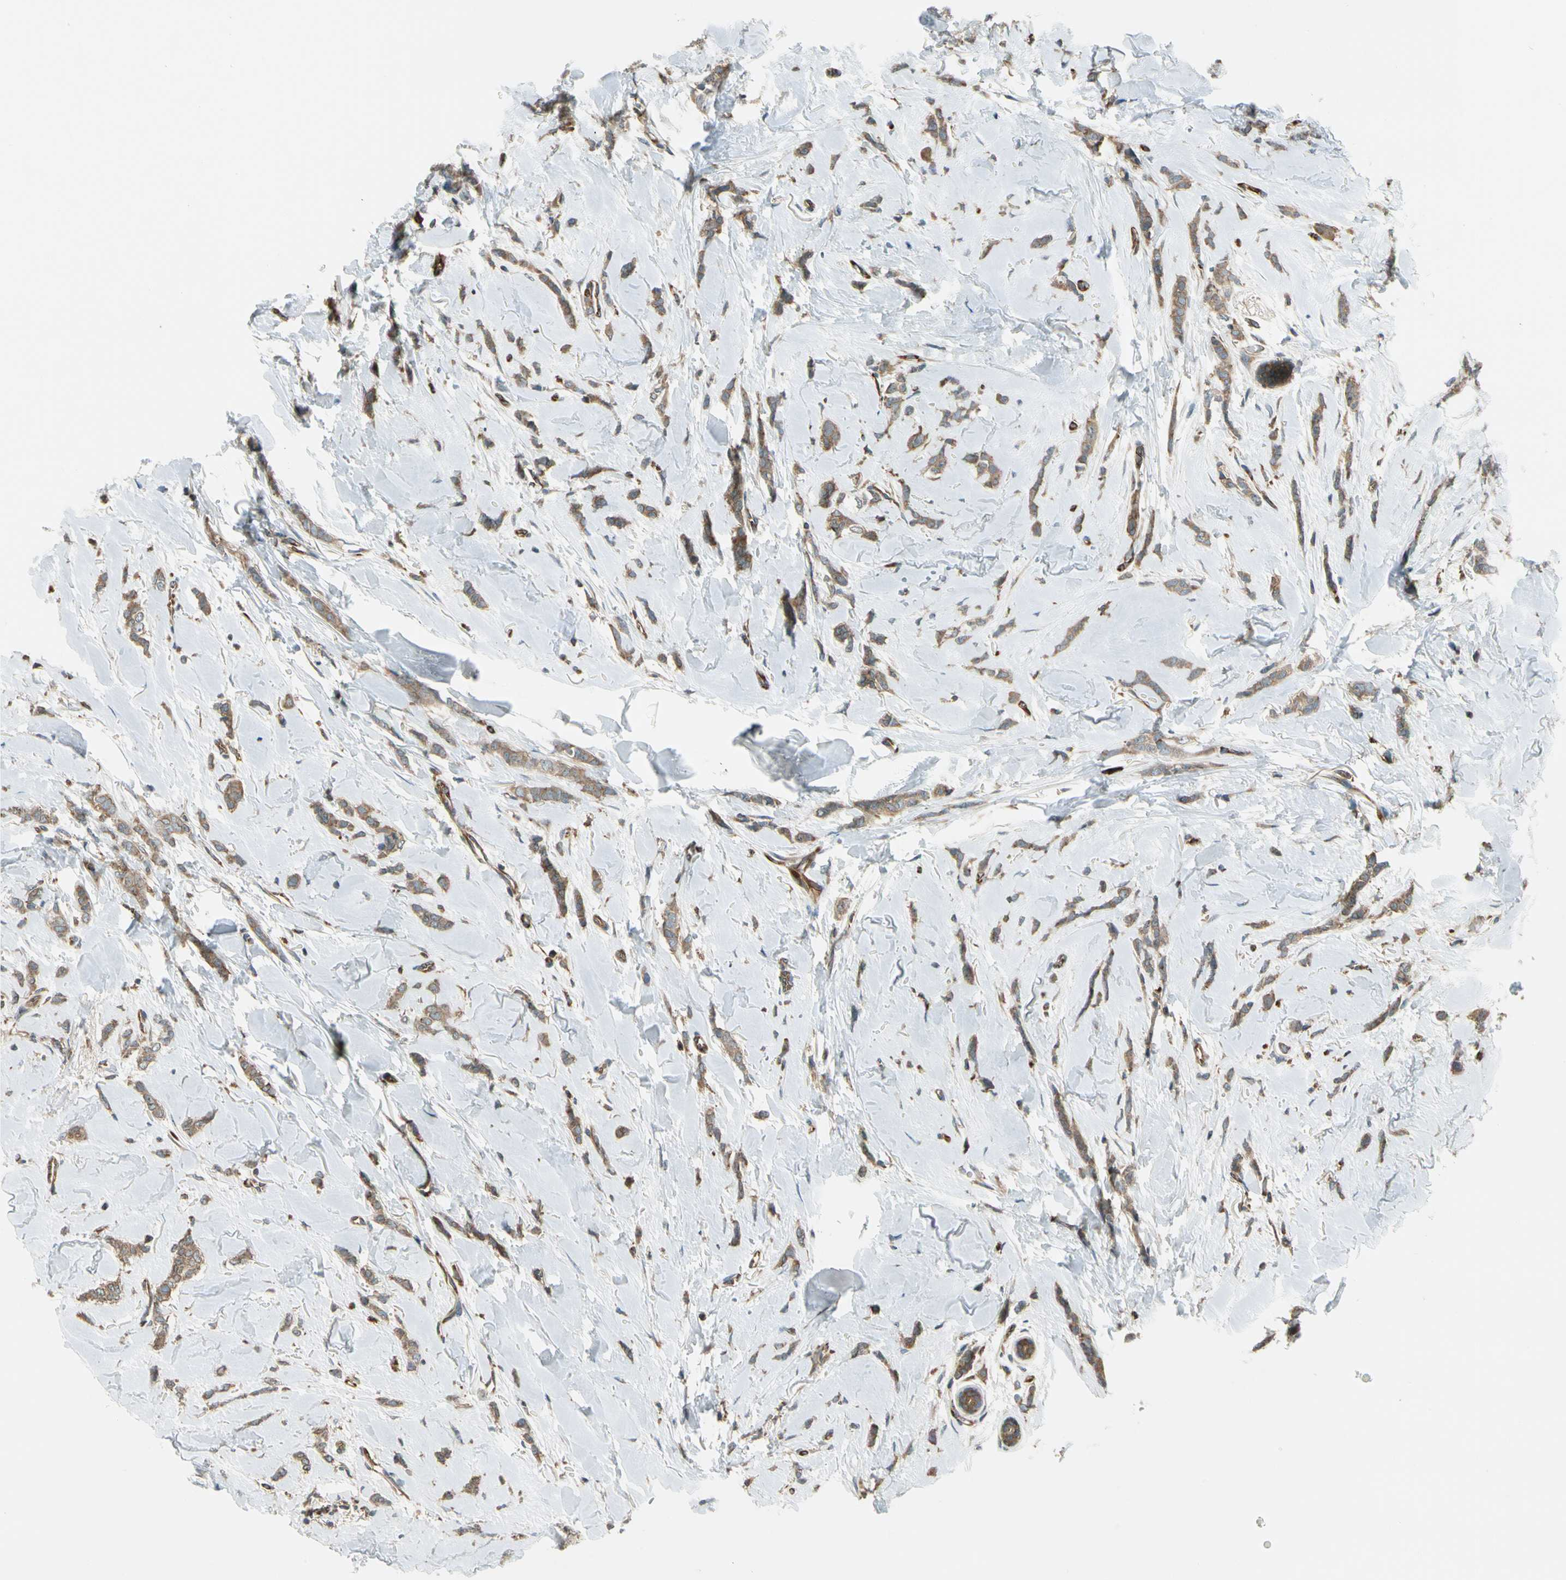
{"staining": {"intensity": "moderate", "quantity": ">75%", "location": "cytoplasmic/membranous"}, "tissue": "breast cancer", "cell_type": "Tumor cells", "image_type": "cancer", "snomed": [{"axis": "morphology", "description": "Lobular carcinoma"}, {"axis": "topography", "description": "Skin"}, {"axis": "topography", "description": "Breast"}], "caption": "Immunohistochemical staining of breast cancer (lobular carcinoma) shows medium levels of moderate cytoplasmic/membranous protein staining in about >75% of tumor cells. (DAB (3,3'-diaminobenzidine) IHC with brightfield microscopy, high magnification).", "gene": "TRIO", "patient": {"sex": "female", "age": 46}}